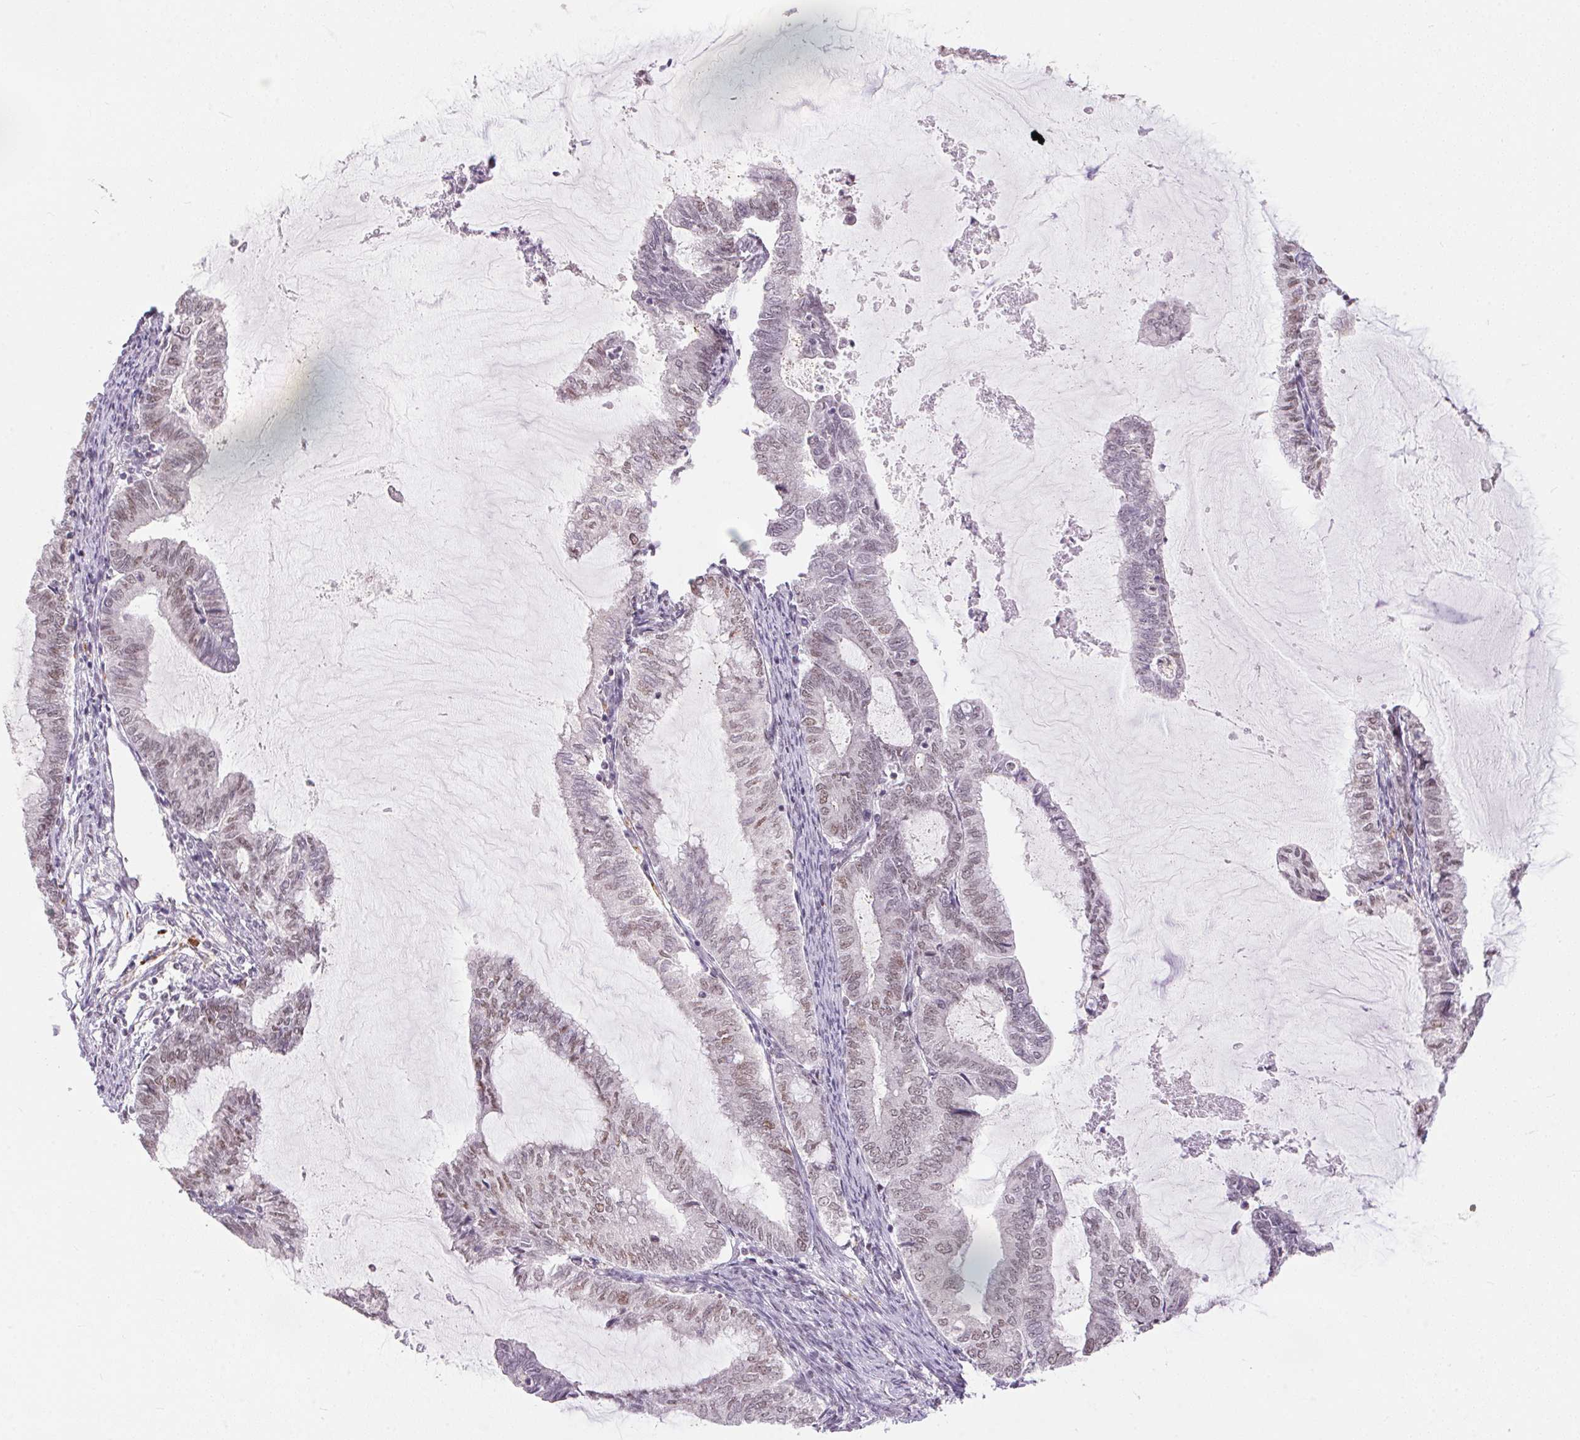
{"staining": {"intensity": "weak", "quantity": "<25%", "location": "nuclear"}, "tissue": "endometrial cancer", "cell_type": "Tumor cells", "image_type": "cancer", "snomed": [{"axis": "morphology", "description": "Adenocarcinoma, NOS"}, {"axis": "topography", "description": "Endometrium"}], "caption": "Immunohistochemical staining of human endometrial cancer (adenocarcinoma) displays no significant expression in tumor cells.", "gene": "NFE2L1", "patient": {"sex": "female", "age": 79}}